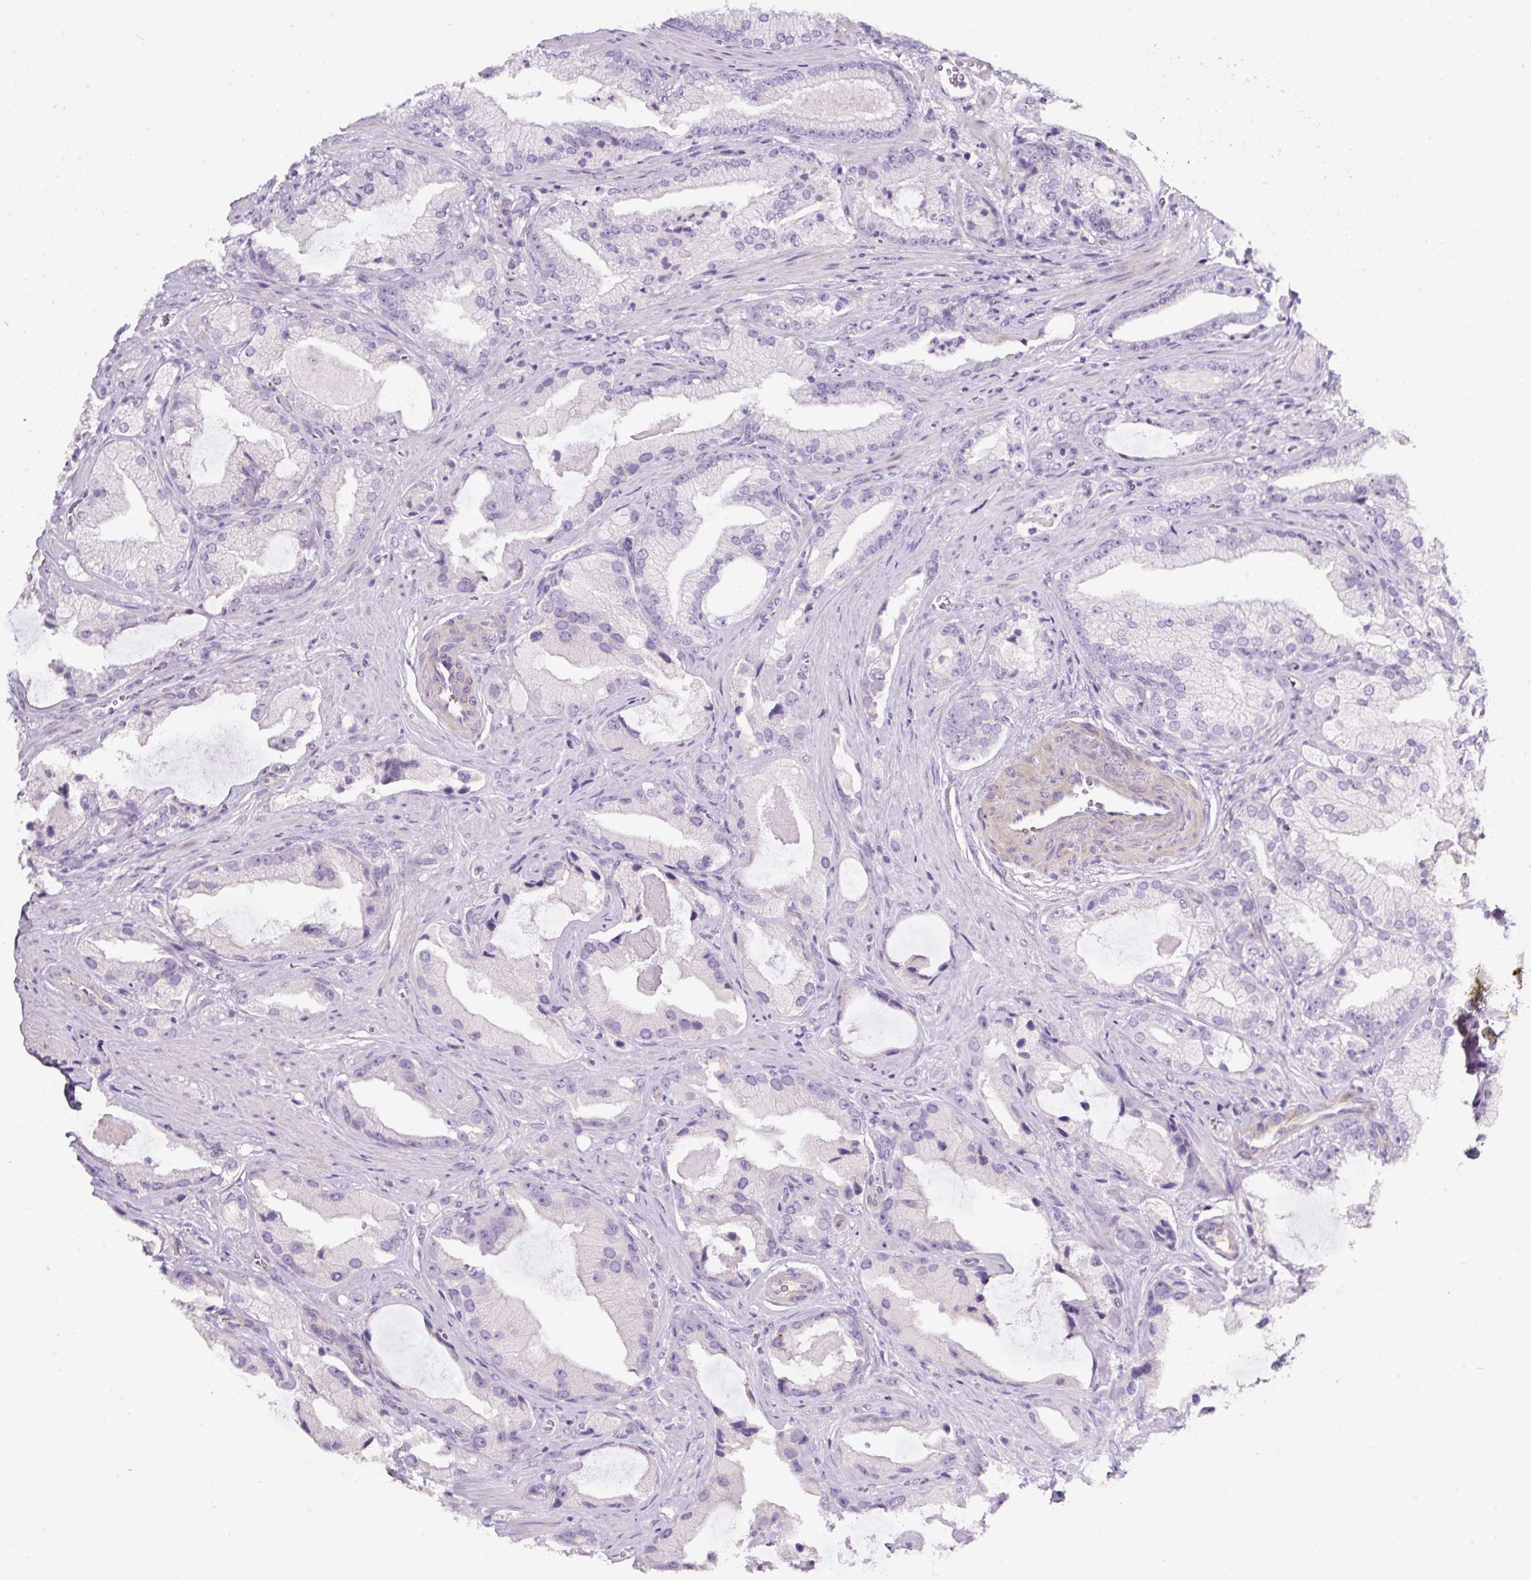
{"staining": {"intensity": "negative", "quantity": "none", "location": "none"}, "tissue": "prostate cancer", "cell_type": "Tumor cells", "image_type": "cancer", "snomed": [{"axis": "morphology", "description": "Adenocarcinoma, High grade"}, {"axis": "topography", "description": "Prostate"}], "caption": "IHC image of neoplastic tissue: human prostate adenocarcinoma (high-grade) stained with DAB (3,3'-diaminobenzidine) exhibits no significant protein staining in tumor cells. Brightfield microscopy of immunohistochemistry stained with DAB (3,3'-diaminobenzidine) (brown) and hematoxylin (blue), captured at high magnification.", "gene": "OR14A2", "patient": {"sex": "male", "age": 68}}